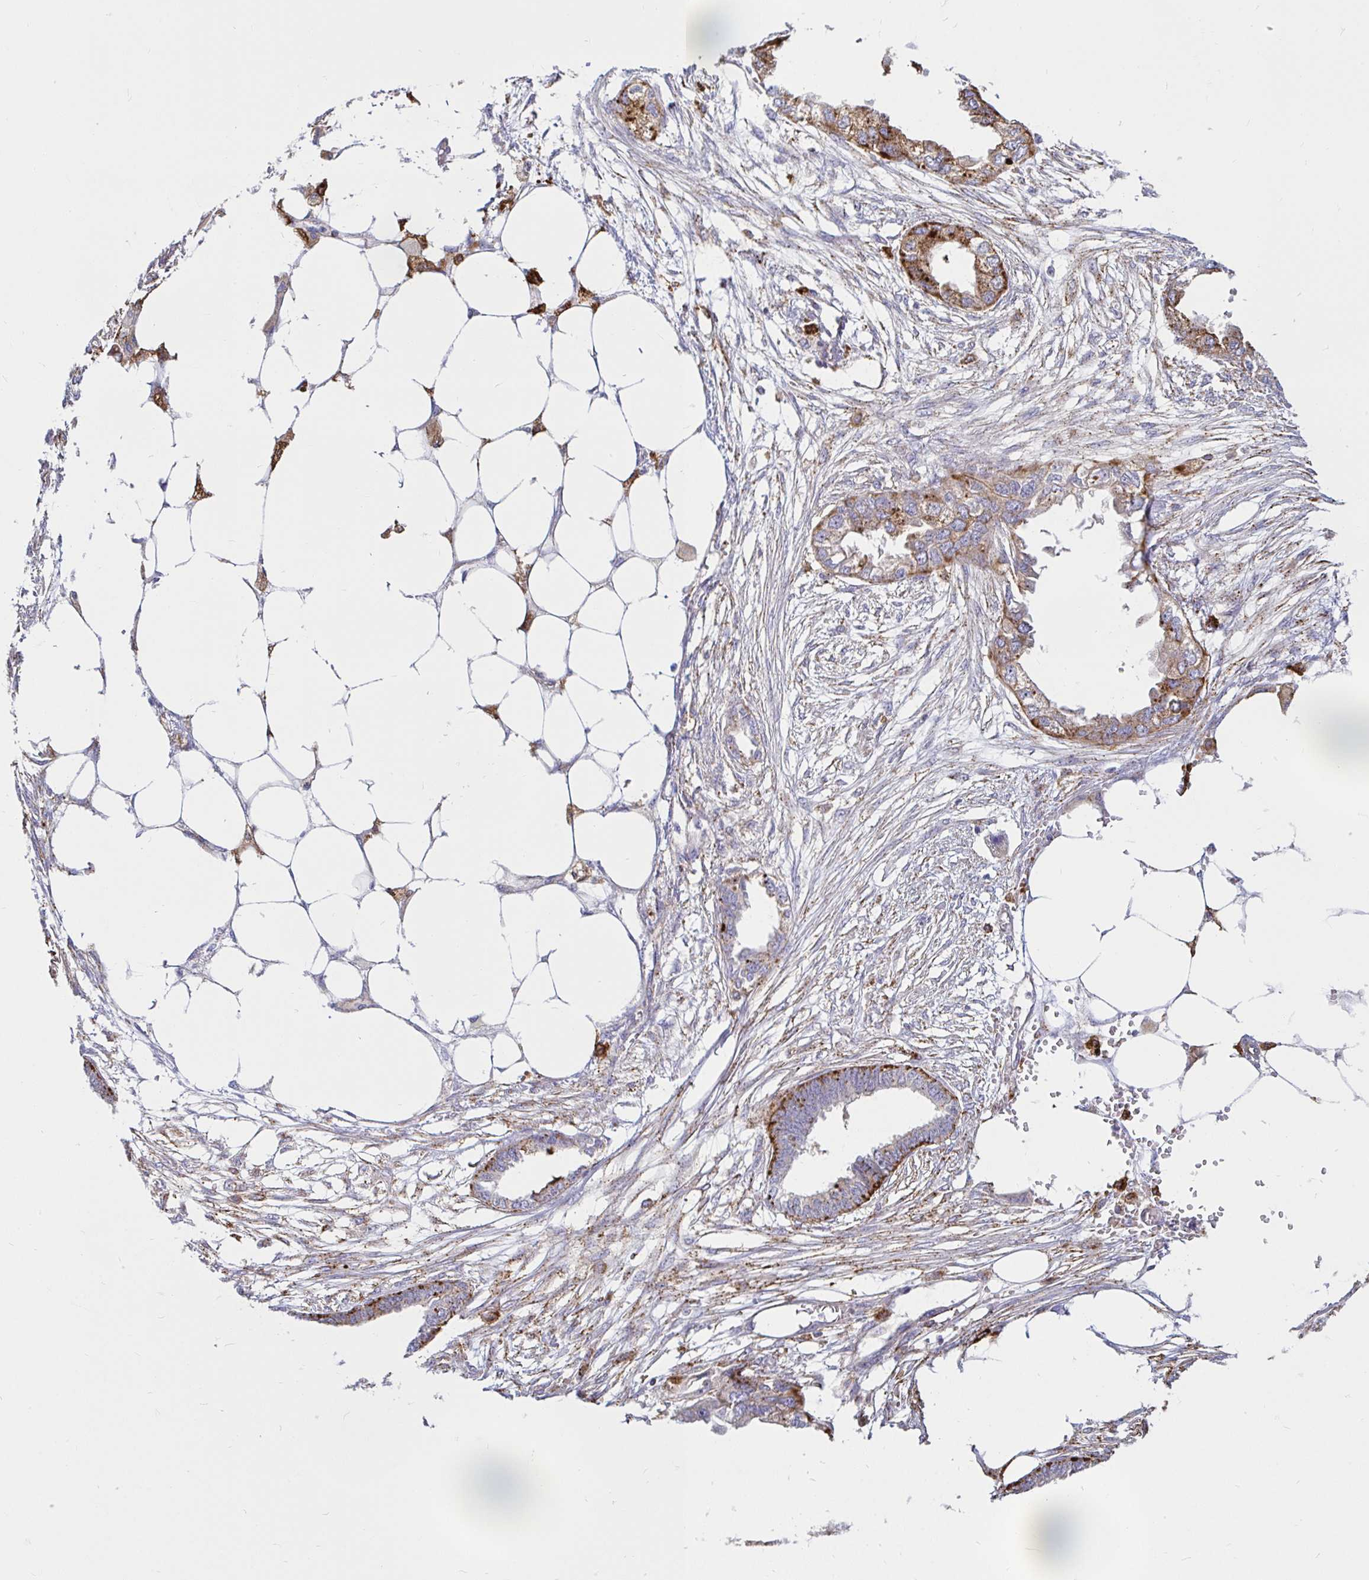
{"staining": {"intensity": "moderate", "quantity": ">75%", "location": "cytoplasmic/membranous"}, "tissue": "endometrial cancer", "cell_type": "Tumor cells", "image_type": "cancer", "snomed": [{"axis": "morphology", "description": "Adenocarcinoma, NOS"}, {"axis": "morphology", "description": "Adenocarcinoma, metastatic, NOS"}, {"axis": "topography", "description": "Adipose tissue"}, {"axis": "topography", "description": "Endometrium"}], "caption": "Adenocarcinoma (endometrial) stained with IHC shows moderate cytoplasmic/membranous expression in approximately >75% of tumor cells. Immunohistochemistry (ihc) stains the protein of interest in brown and the nuclei are stained blue.", "gene": "FUCA1", "patient": {"sex": "female", "age": 67}}